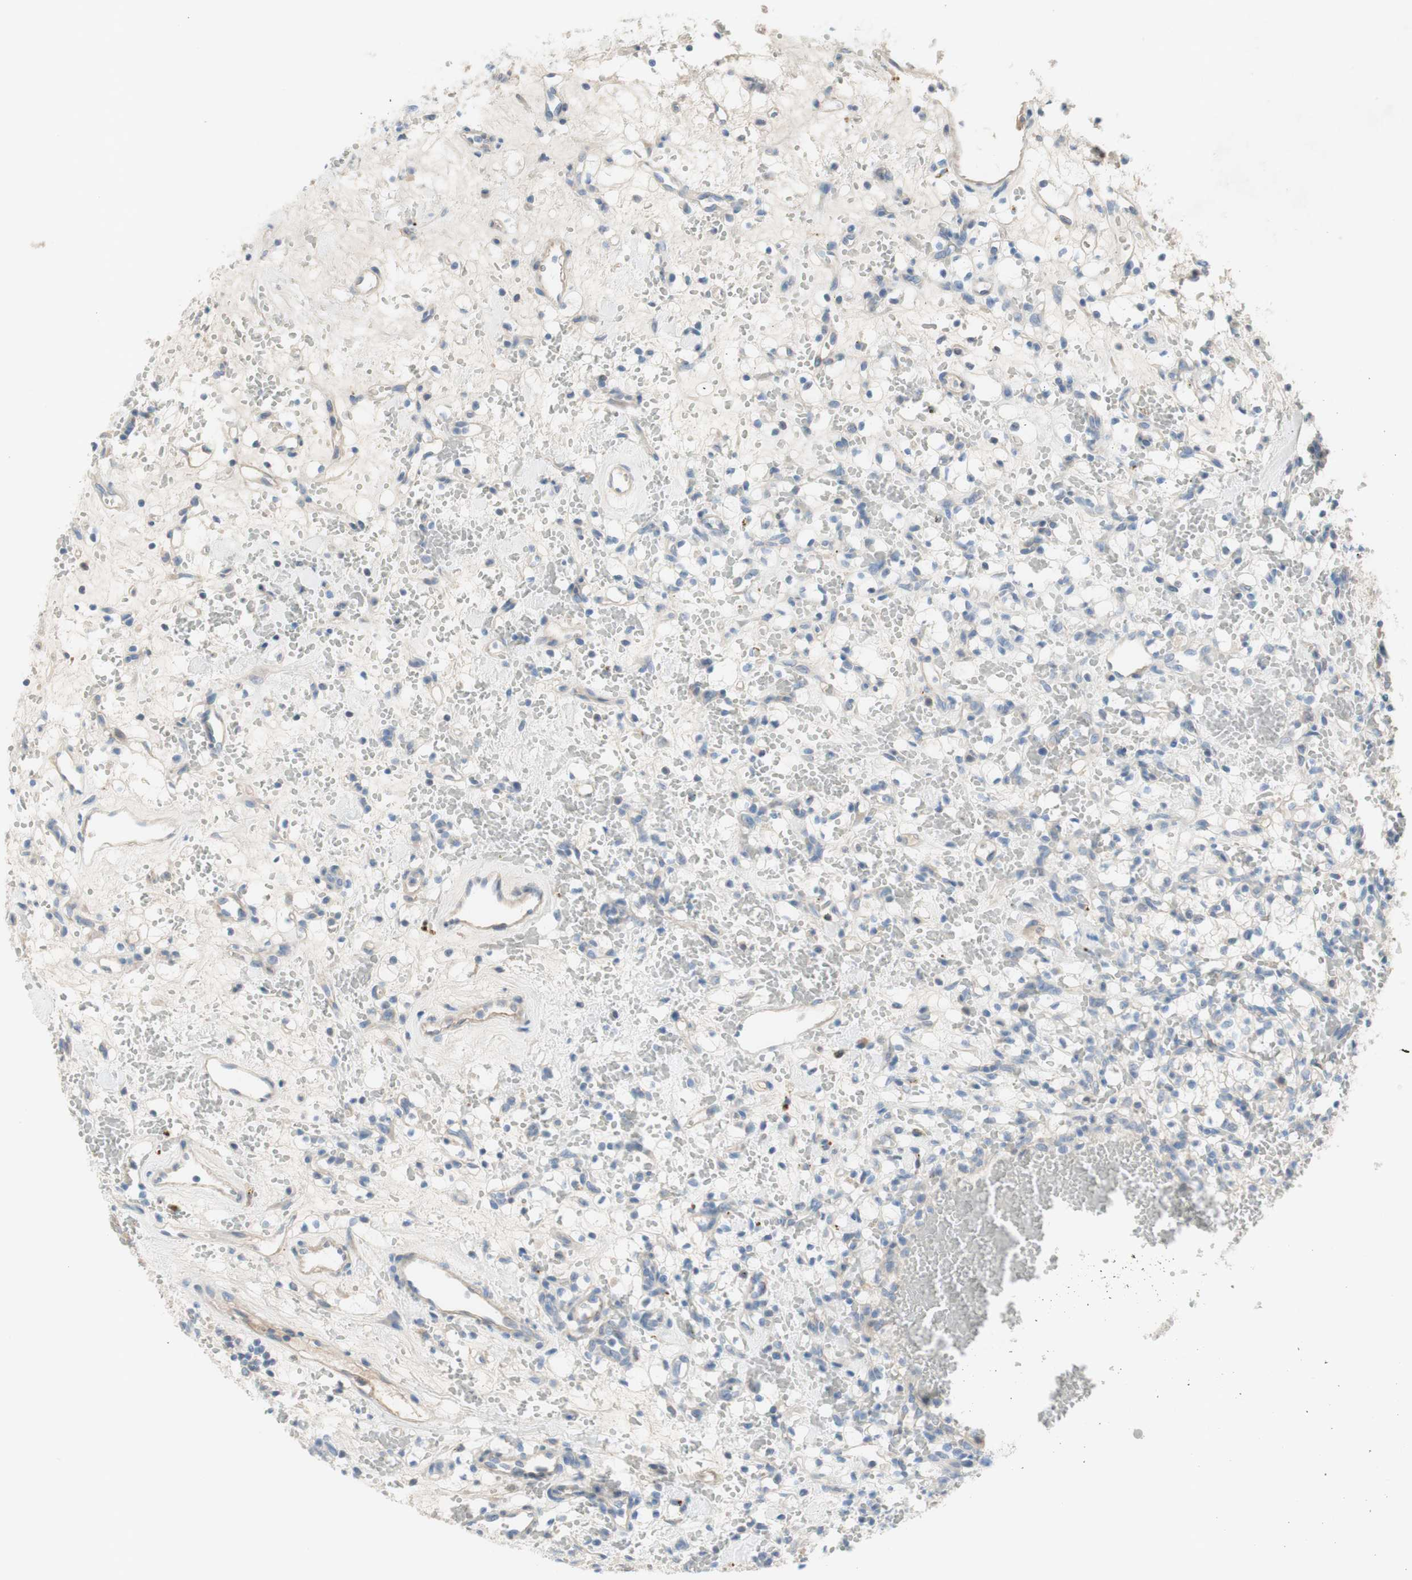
{"staining": {"intensity": "negative", "quantity": "none", "location": "none"}, "tissue": "renal cancer", "cell_type": "Tumor cells", "image_type": "cancer", "snomed": [{"axis": "morphology", "description": "Adenocarcinoma, NOS"}, {"axis": "topography", "description": "Kidney"}], "caption": "Micrograph shows no protein staining in tumor cells of renal adenocarcinoma tissue.", "gene": "FDFT1", "patient": {"sex": "female", "age": 60}}